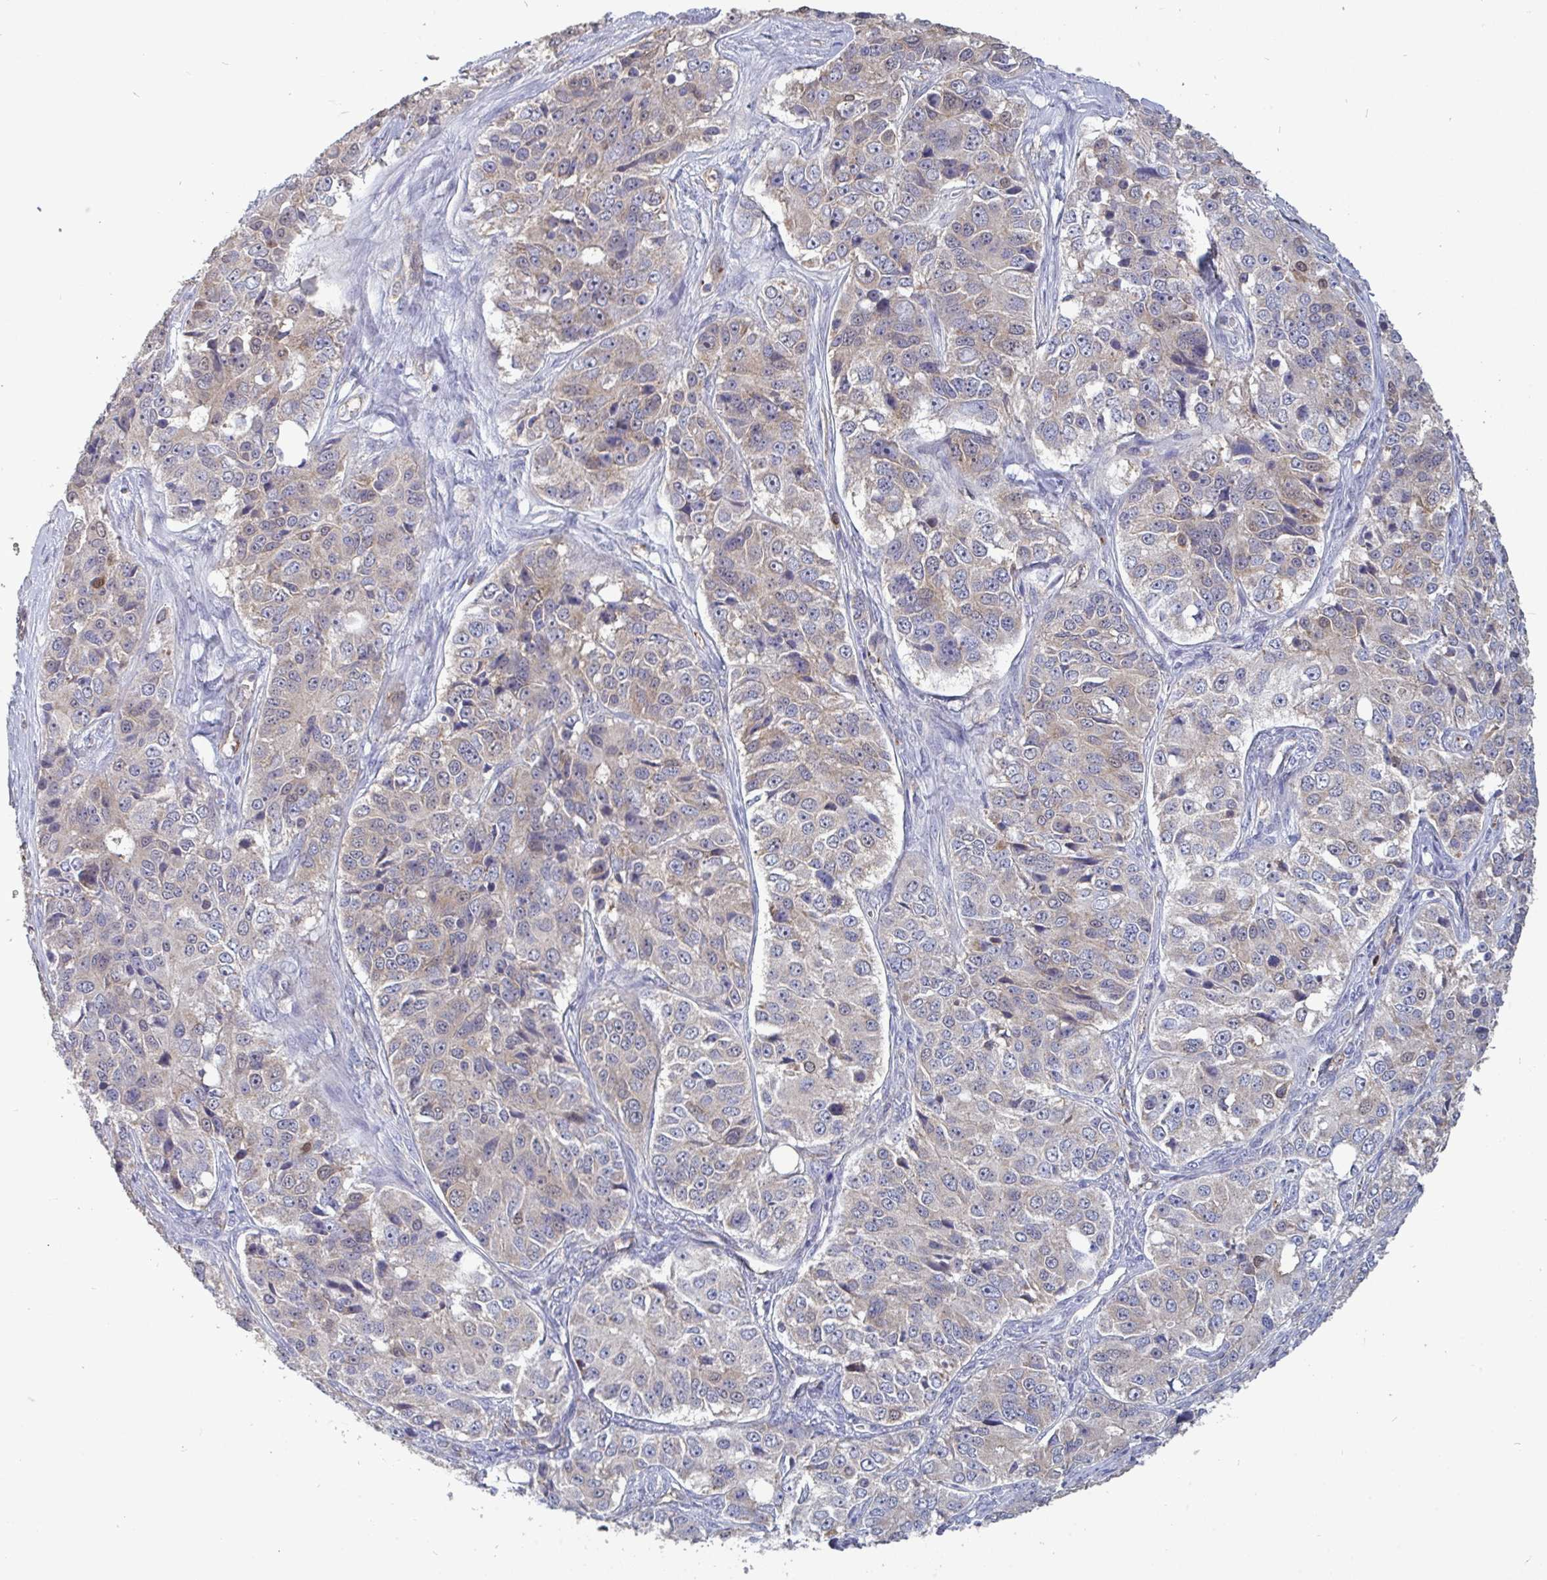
{"staining": {"intensity": "weak", "quantity": "<25%", "location": "cytoplasmic/membranous"}, "tissue": "ovarian cancer", "cell_type": "Tumor cells", "image_type": "cancer", "snomed": [{"axis": "morphology", "description": "Carcinoma, endometroid"}, {"axis": "topography", "description": "Ovary"}], "caption": "An immunohistochemistry image of ovarian endometroid carcinoma is shown. There is no staining in tumor cells of ovarian endometroid carcinoma.", "gene": "ISCU", "patient": {"sex": "female", "age": 51}}